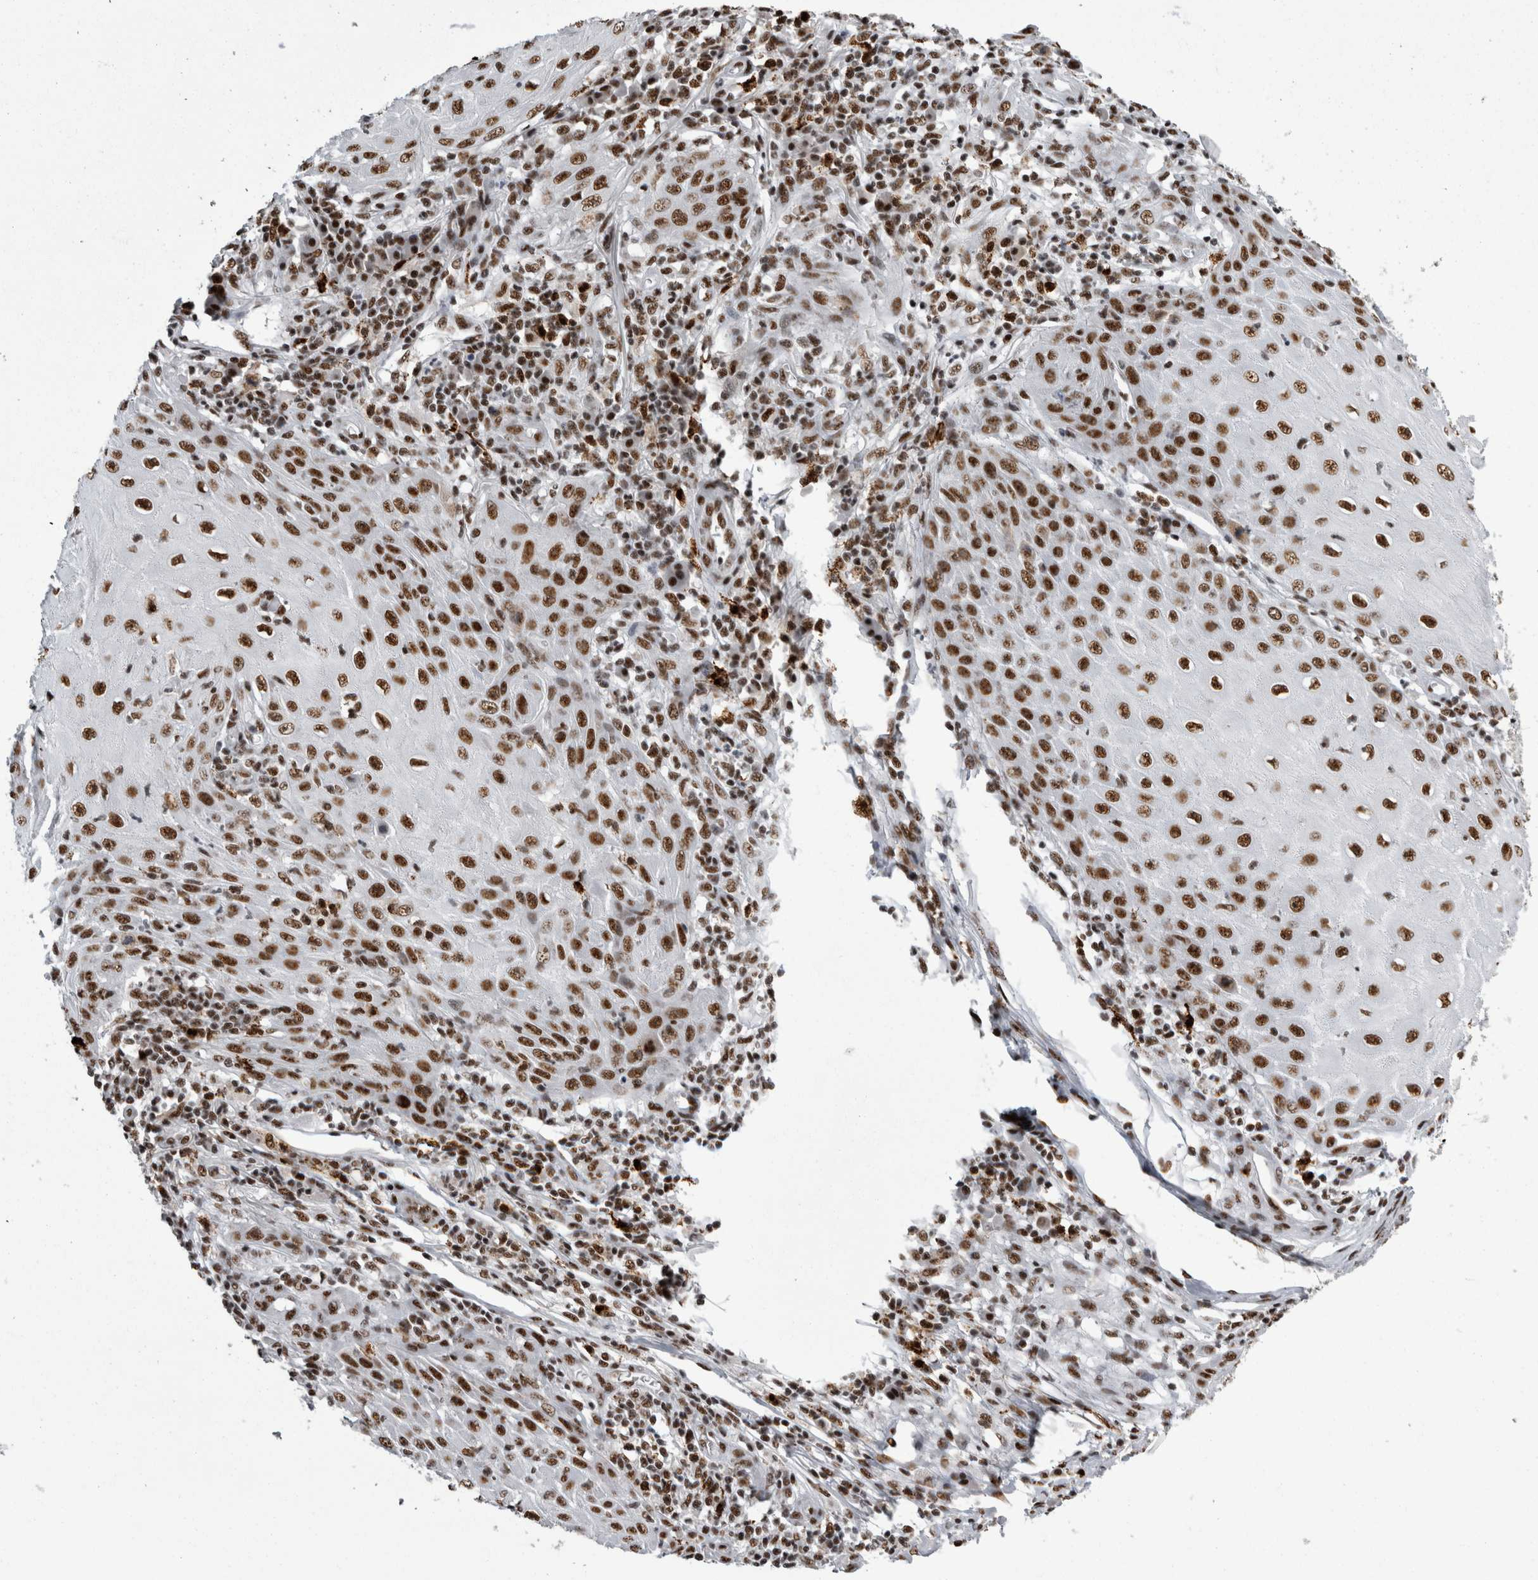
{"staining": {"intensity": "strong", "quantity": ">75%", "location": "nuclear"}, "tissue": "skin cancer", "cell_type": "Tumor cells", "image_type": "cancer", "snomed": [{"axis": "morphology", "description": "Squamous cell carcinoma, NOS"}, {"axis": "topography", "description": "Skin"}], "caption": "This is an image of immunohistochemistry staining of skin cancer, which shows strong positivity in the nuclear of tumor cells.", "gene": "SNRNP40", "patient": {"sex": "female", "age": 73}}